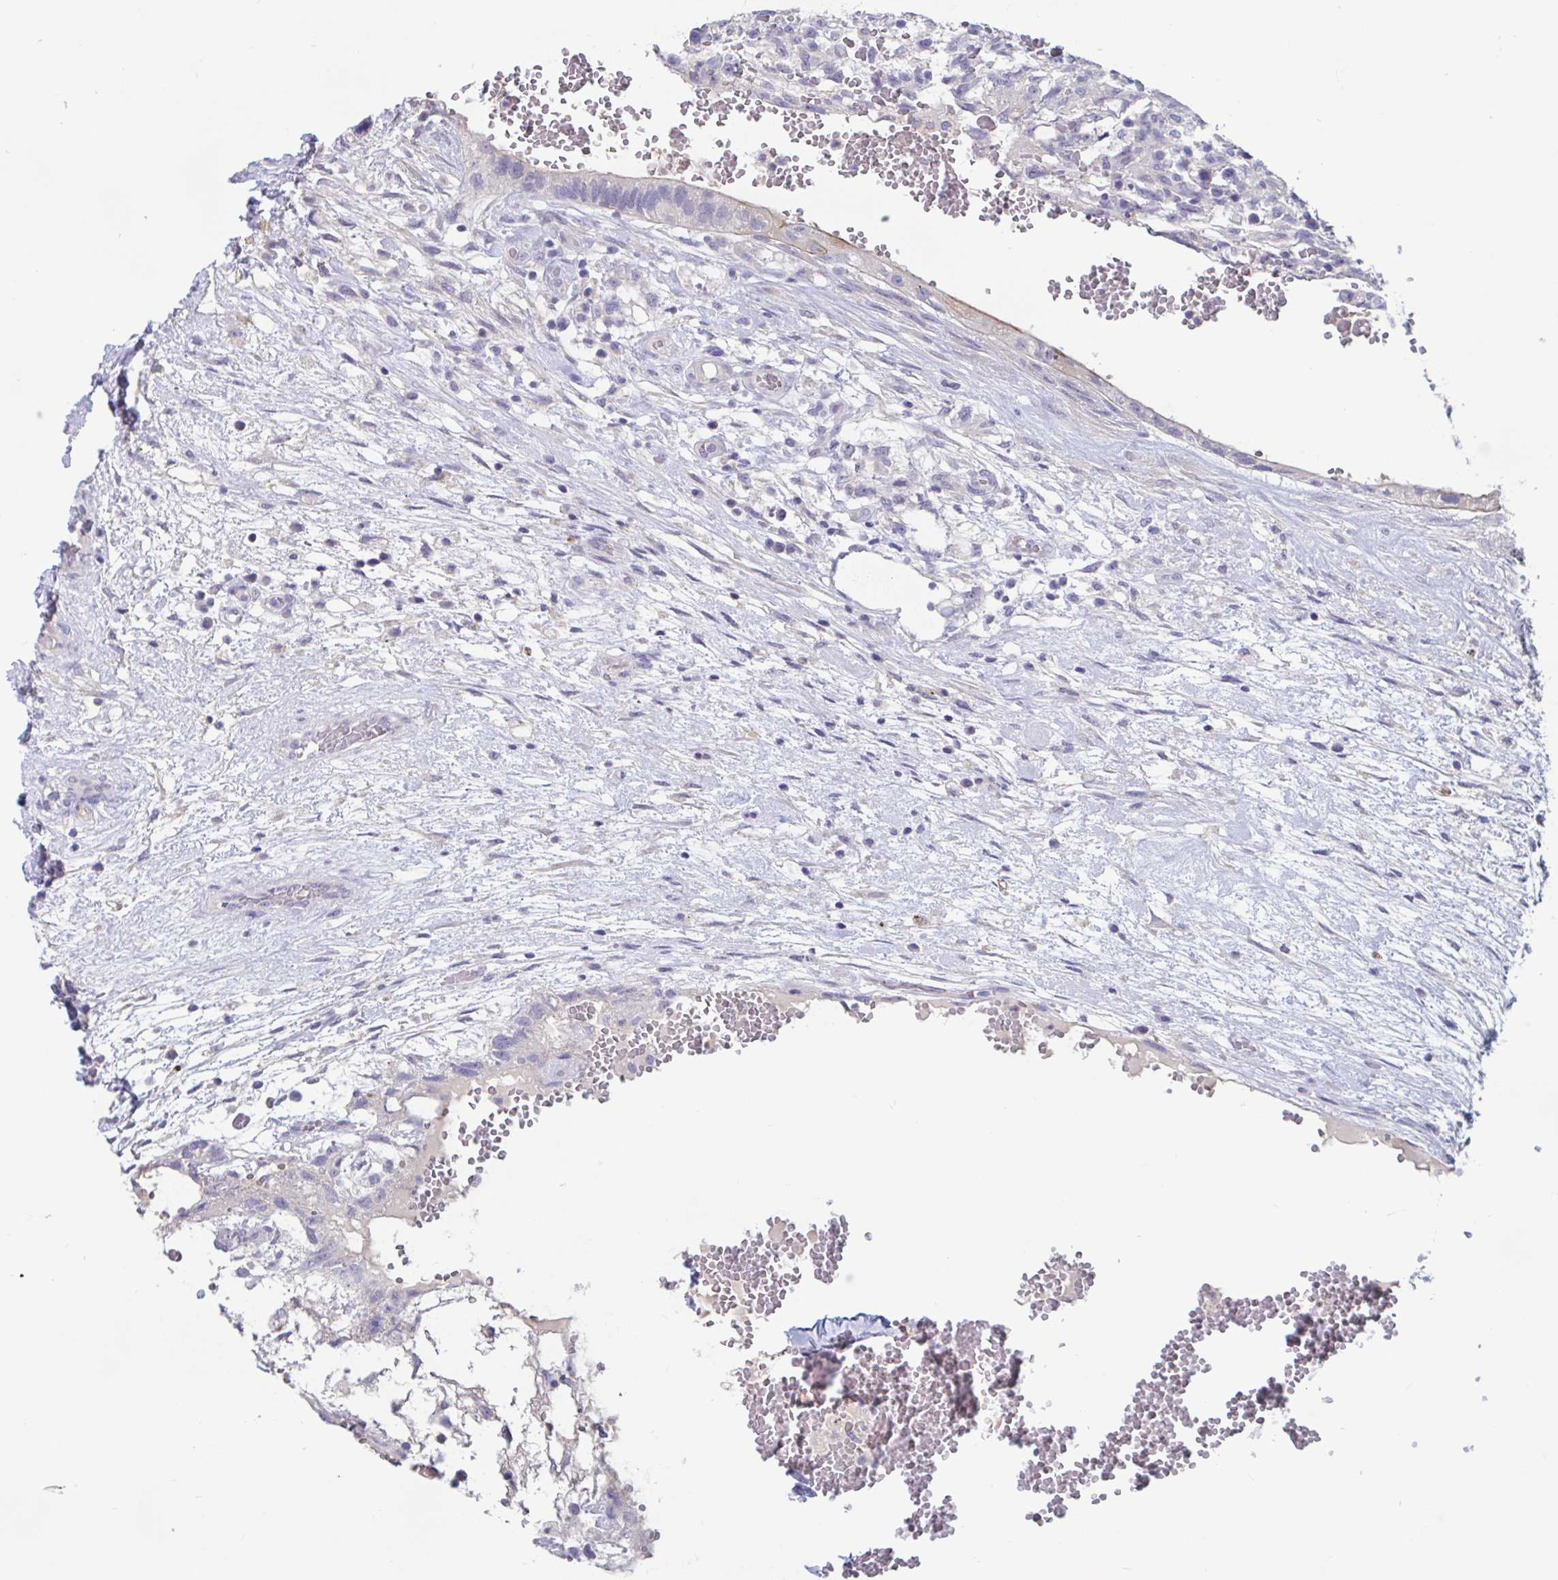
{"staining": {"intensity": "weak", "quantity": "<25%", "location": "cytoplasmic/membranous"}, "tissue": "testis cancer", "cell_type": "Tumor cells", "image_type": "cancer", "snomed": [{"axis": "morphology", "description": "Normal tissue, NOS"}, {"axis": "morphology", "description": "Carcinoma, Embryonal, NOS"}, {"axis": "topography", "description": "Testis"}], "caption": "High power microscopy image of an IHC image of embryonal carcinoma (testis), revealing no significant staining in tumor cells.", "gene": "UNKL", "patient": {"sex": "male", "age": 32}}